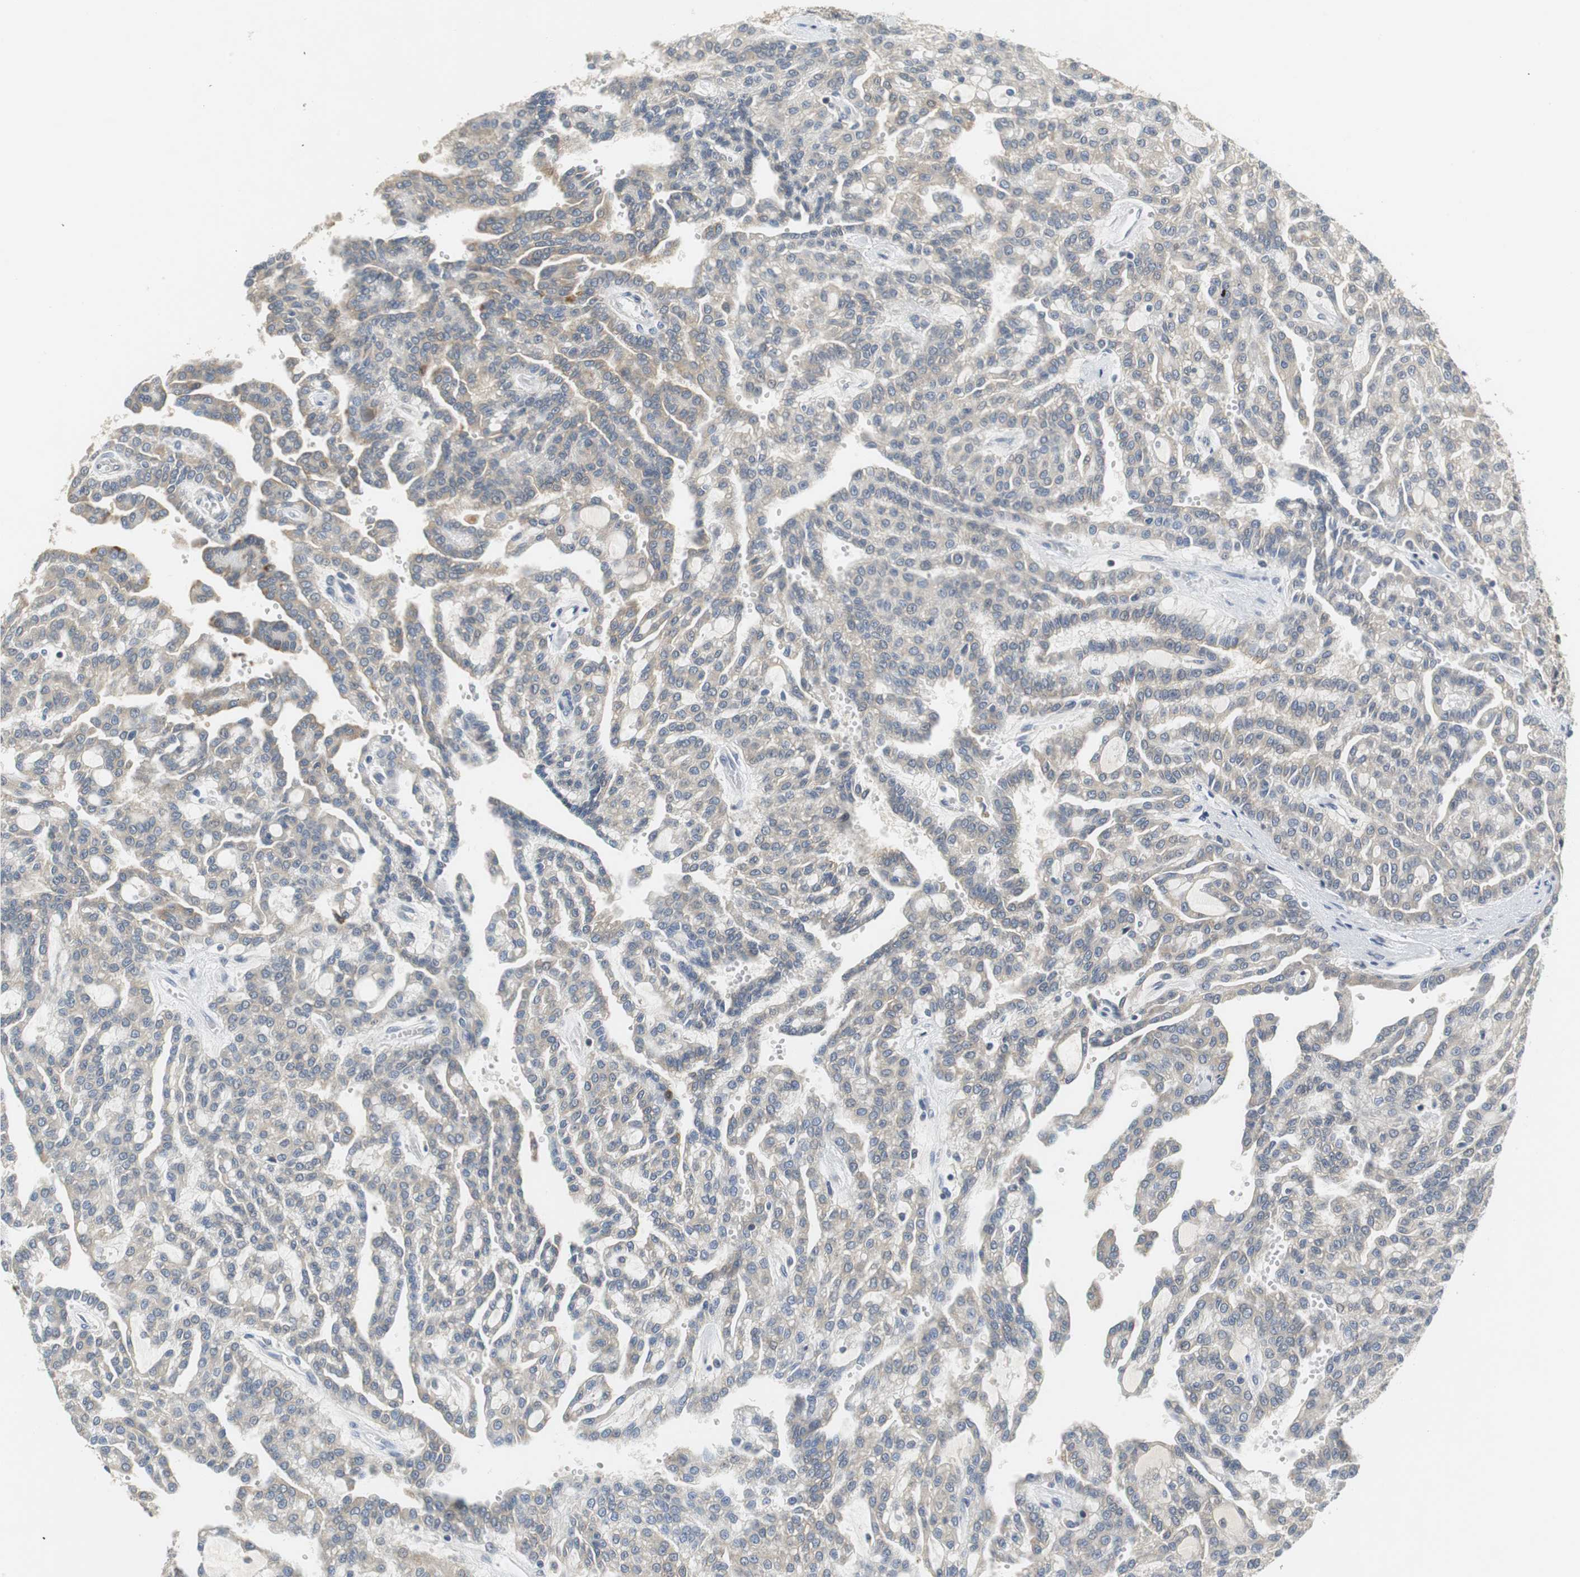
{"staining": {"intensity": "weak", "quantity": "25%-75%", "location": "cytoplasmic/membranous"}, "tissue": "renal cancer", "cell_type": "Tumor cells", "image_type": "cancer", "snomed": [{"axis": "morphology", "description": "Adenocarcinoma, NOS"}, {"axis": "topography", "description": "Kidney"}], "caption": "Renal cancer (adenocarcinoma) tissue displays weak cytoplasmic/membranous staining in about 25%-75% of tumor cells", "gene": "GLCCI1", "patient": {"sex": "male", "age": 63}}